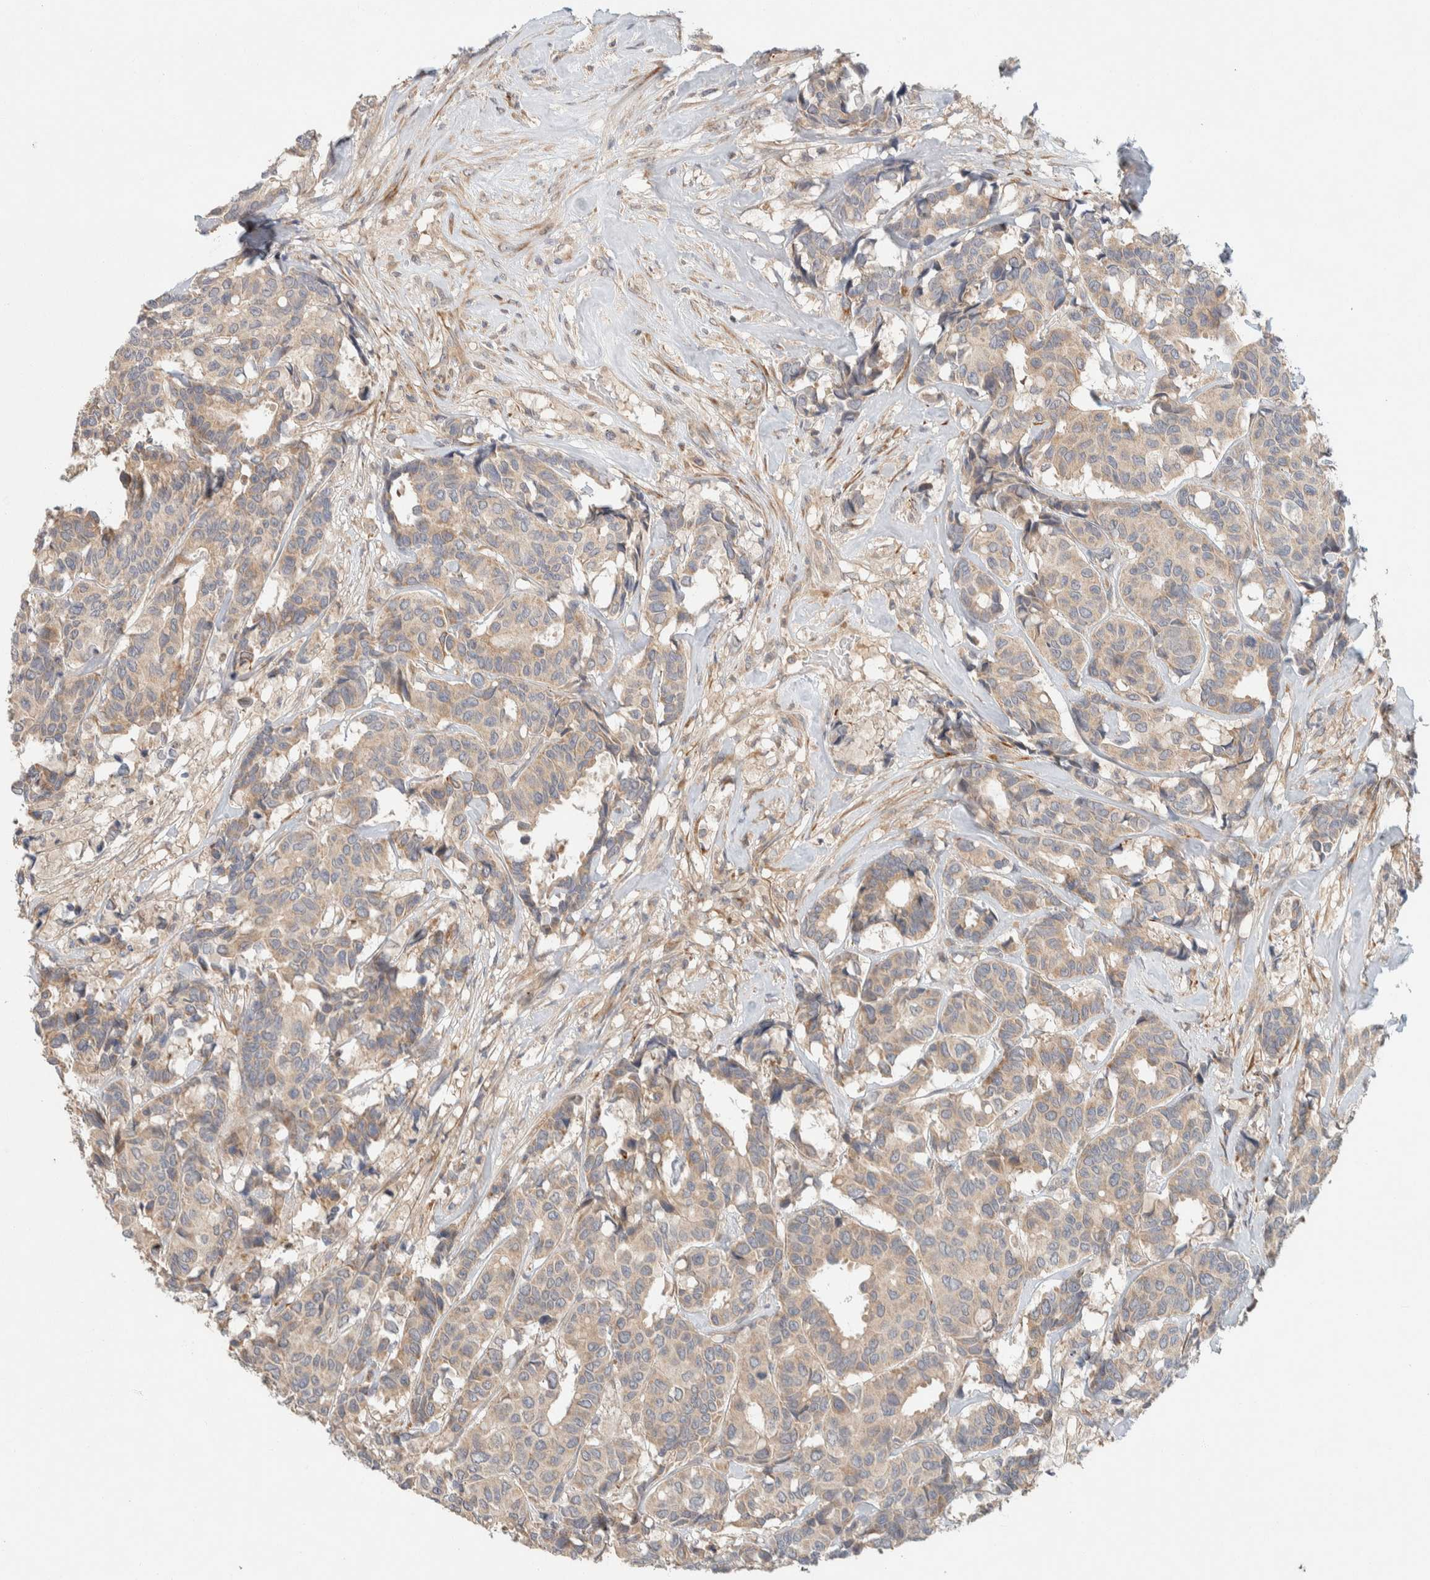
{"staining": {"intensity": "weak", "quantity": ">75%", "location": "cytoplasmic/membranous"}, "tissue": "breast cancer", "cell_type": "Tumor cells", "image_type": "cancer", "snomed": [{"axis": "morphology", "description": "Duct carcinoma"}, {"axis": "topography", "description": "Breast"}], "caption": "Weak cytoplasmic/membranous staining is appreciated in about >75% of tumor cells in breast invasive ductal carcinoma.", "gene": "KIF9", "patient": {"sex": "female", "age": 87}}